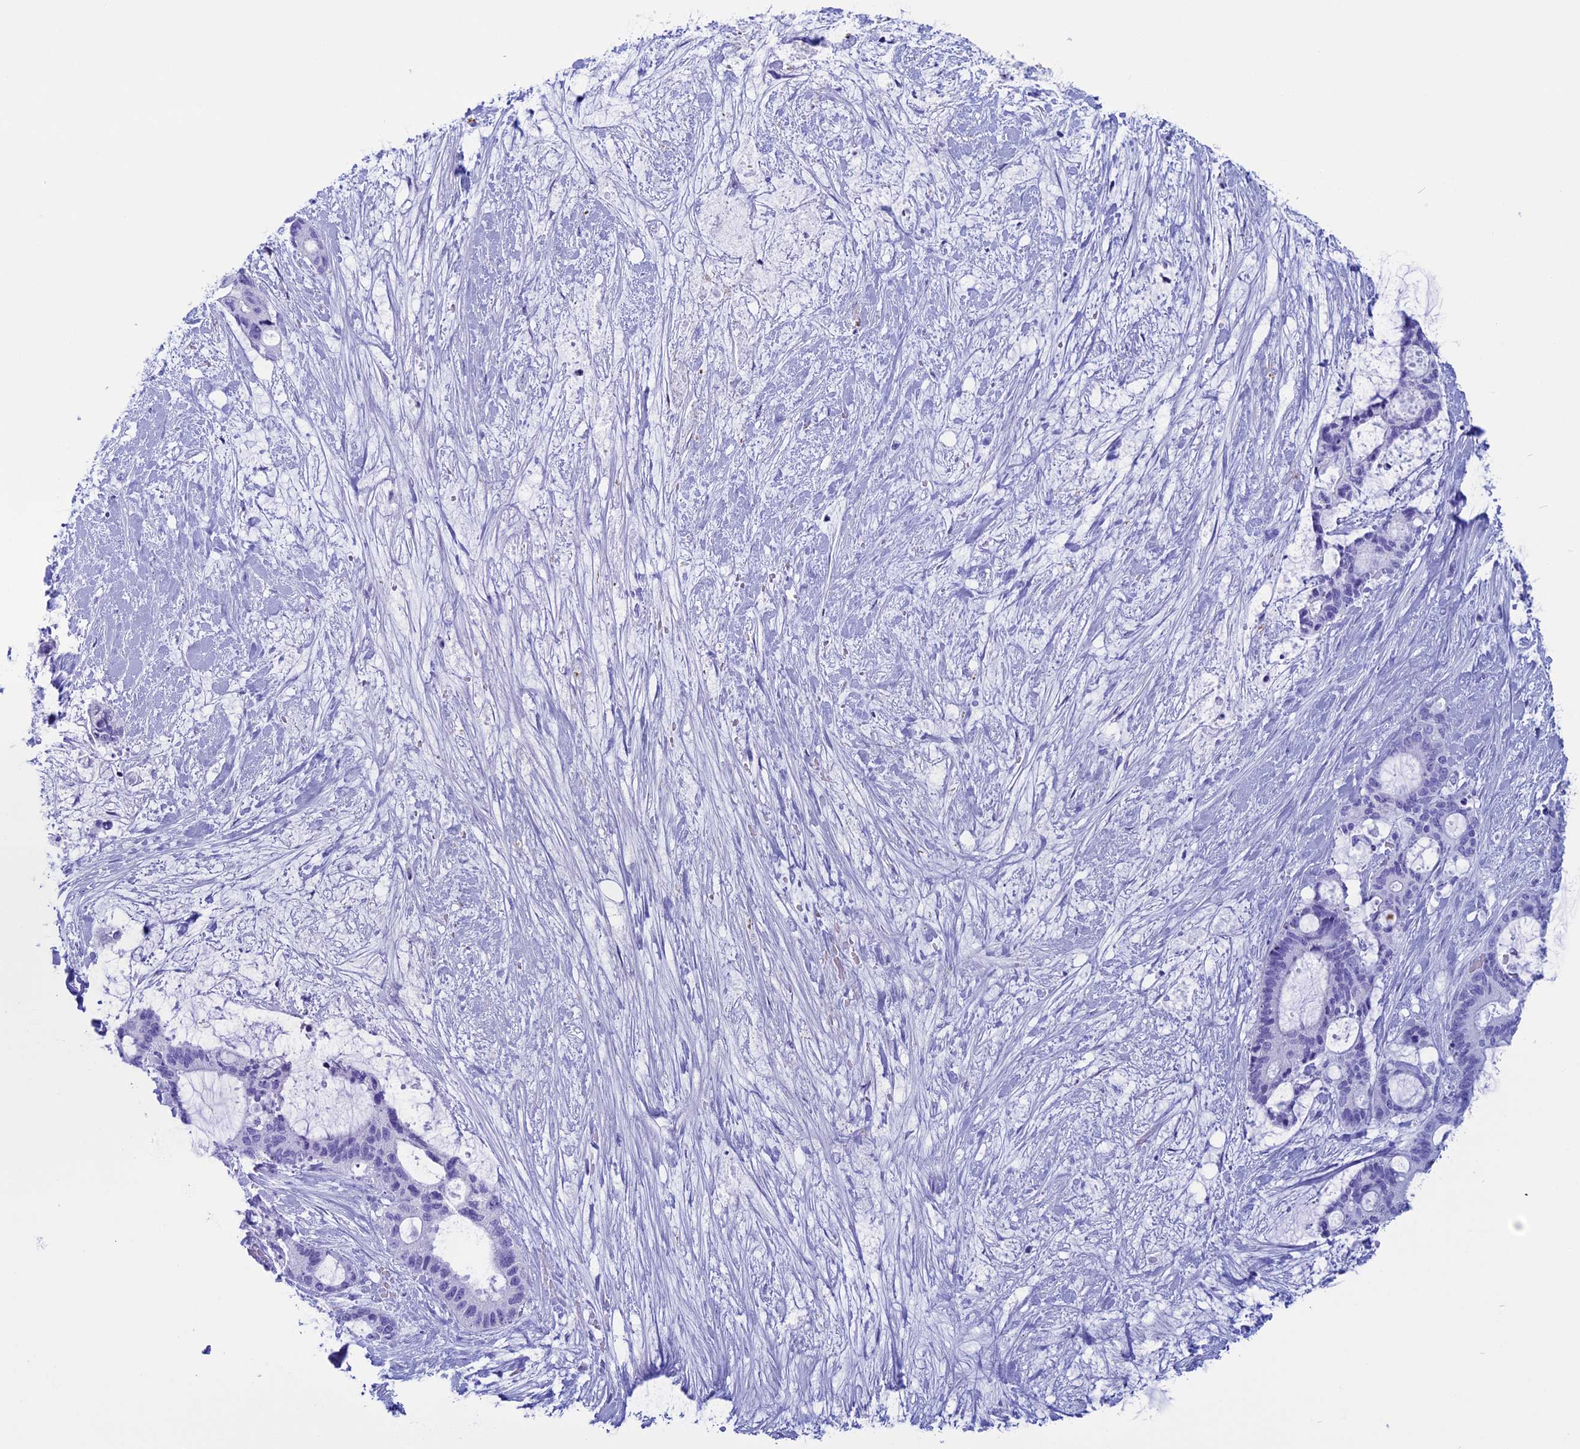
{"staining": {"intensity": "negative", "quantity": "none", "location": "none"}, "tissue": "liver cancer", "cell_type": "Tumor cells", "image_type": "cancer", "snomed": [{"axis": "morphology", "description": "Normal tissue, NOS"}, {"axis": "morphology", "description": "Cholangiocarcinoma"}, {"axis": "topography", "description": "Liver"}, {"axis": "topography", "description": "Peripheral nerve tissue"}], "caption": "Image shows no significant protein positivity in tumor cells of cholangiocarcinoma (liver). (Brightfield microscopy of DAB (3,3'-diaminobenzidine) immunohistochemistry at high magnification).", "gene": "FAM169A", "patient": {"sex": "female", "age": 73}}